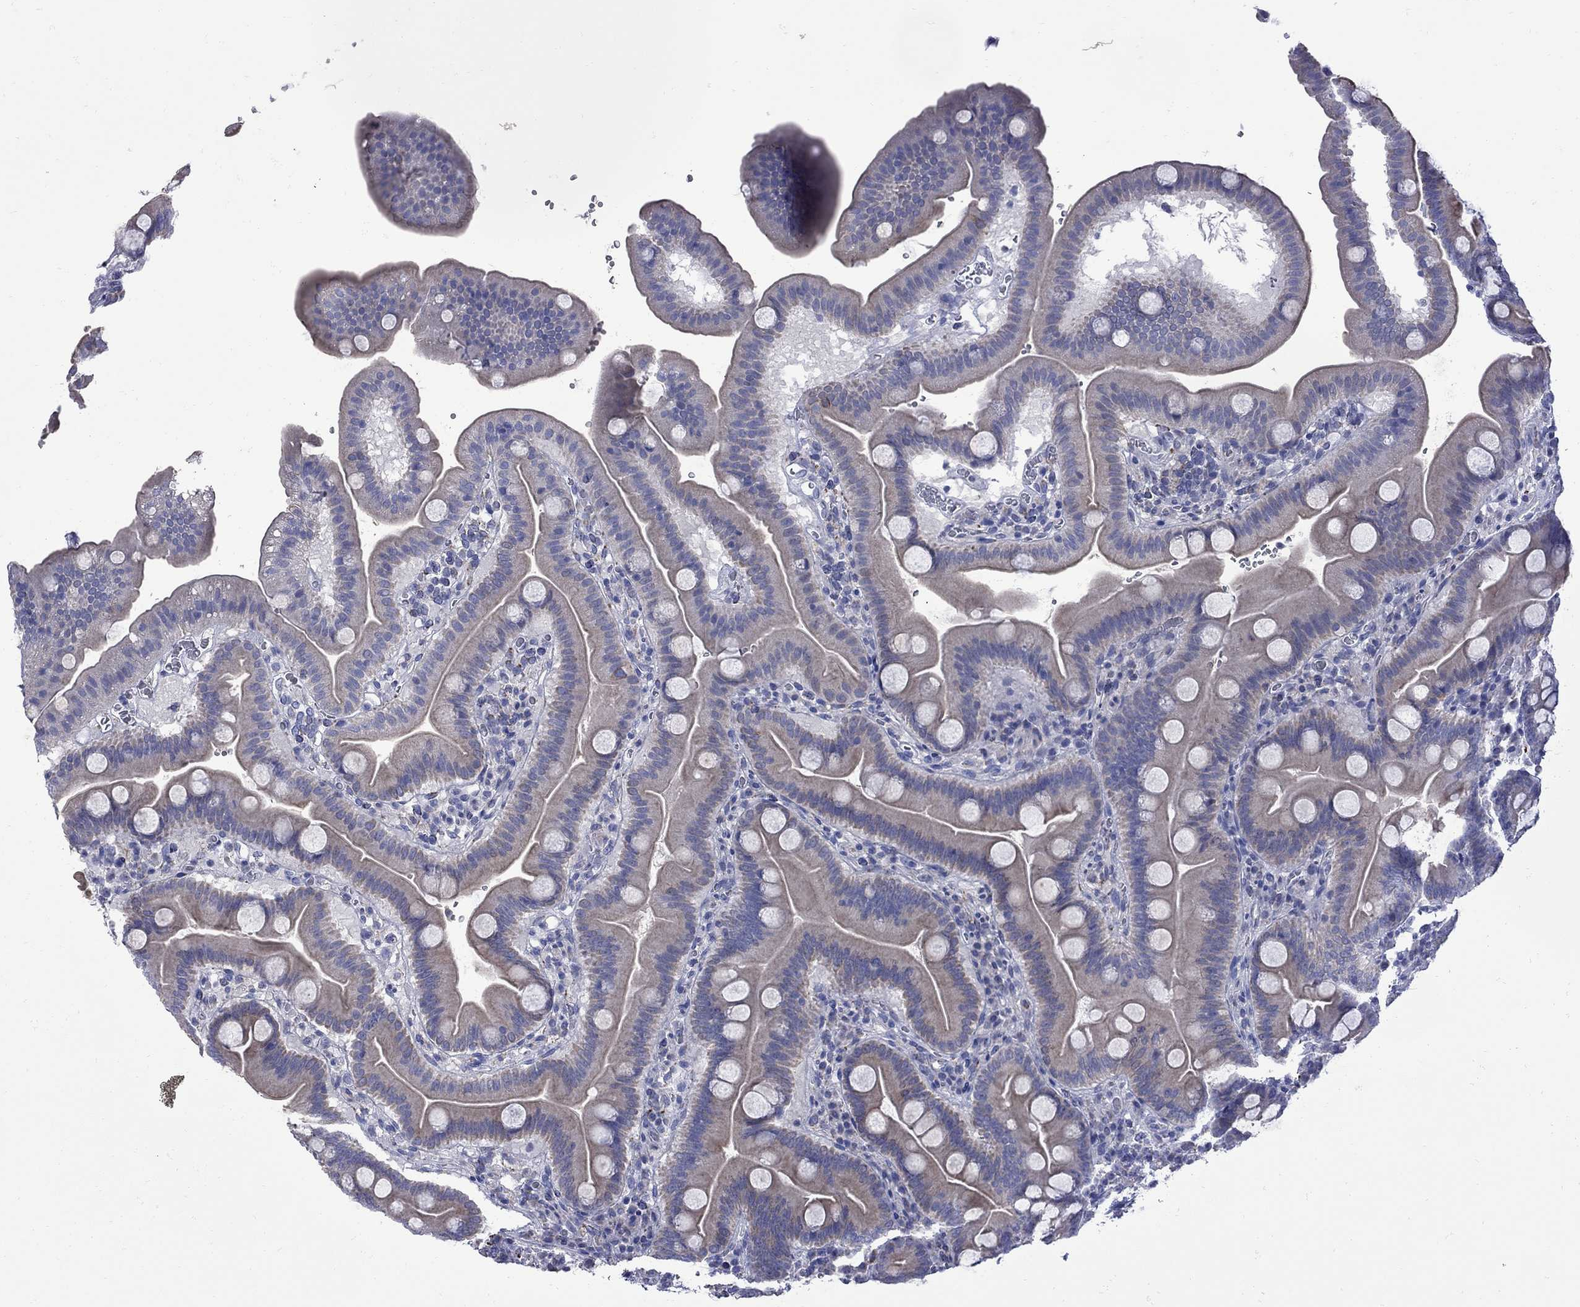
{"staining": {"intensity": "moderate", "quantity": "<25%", "location": "cytoplasmic/membranous"}, "tissue": "duodenum", "cell_type": "Glandular cells", "image_type": "normal", "snomed": [{"axis": "morphology", "description": "Normal tissue, NOS"}, {"axis": "topography", "description": "Duodenum"}], "caption": "Normal duodenum shows moderate cytoplasmic/membranous staining in about <25% of glandular cells.", "gene": "SESTD1", "patient": {"sex": "male", "age": 59}}